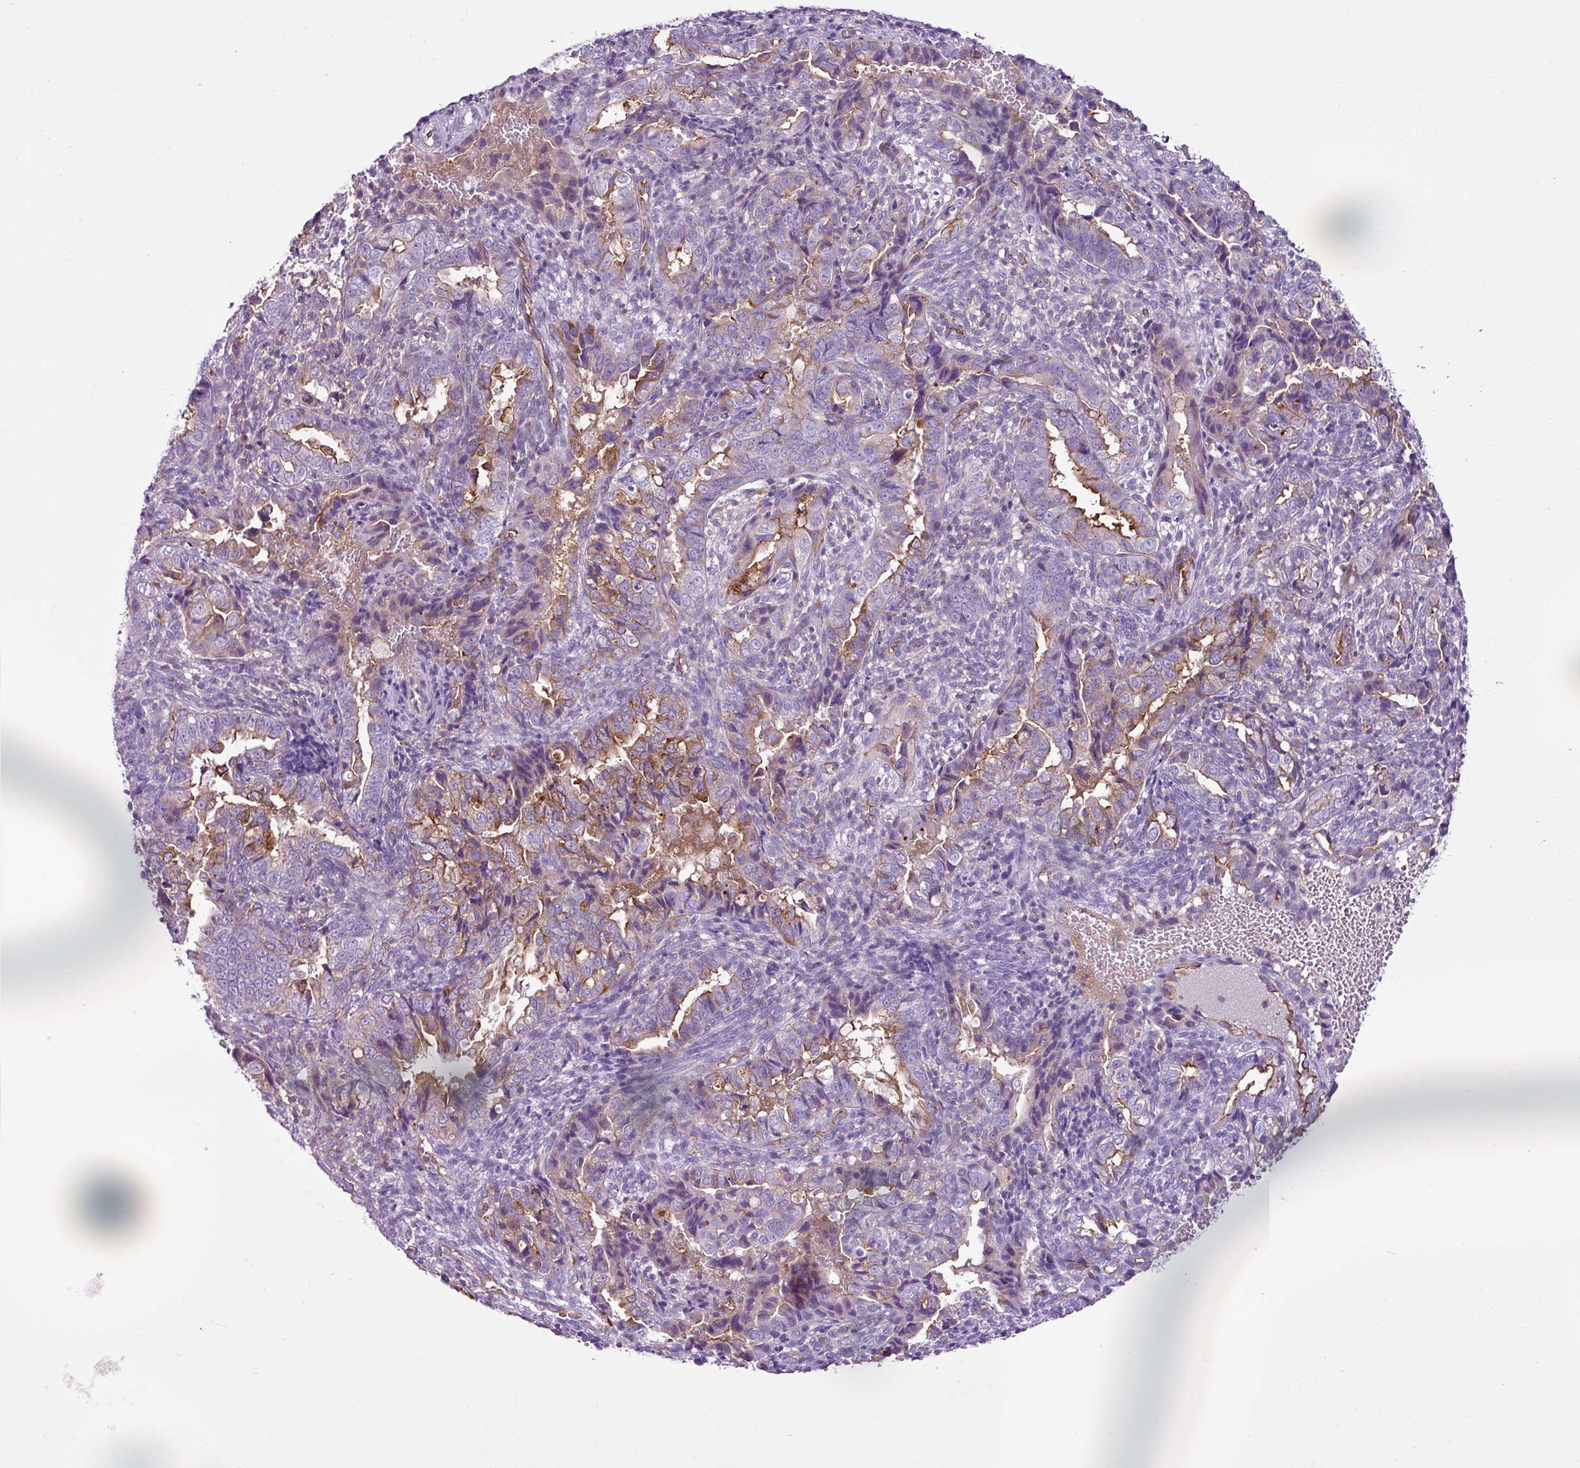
{"staining": {"intensity": "moderate", "quantity": "25%-75%", "location": "cytoplasmic/membranous"}, "tissue": "endometrial cancer", "cell_type": "Tumor cells", "image_type": "cancer", "snomed": [{"axis": "morphology", "description": "Adenocarcinoma, NOS"}, {"axis": "topography", "description": "Endometrium"}], "caption": "Immunohistochemistry (IHC) micrograph of endometrial adenocarcinoma stained for a protein (brown), which reveals medium levels of moderate cytoplasmic/membranous staining in about 25%-75% of tumor cells.", "gene": "EME2", "patient": {"sex": "female", "age": 57}}